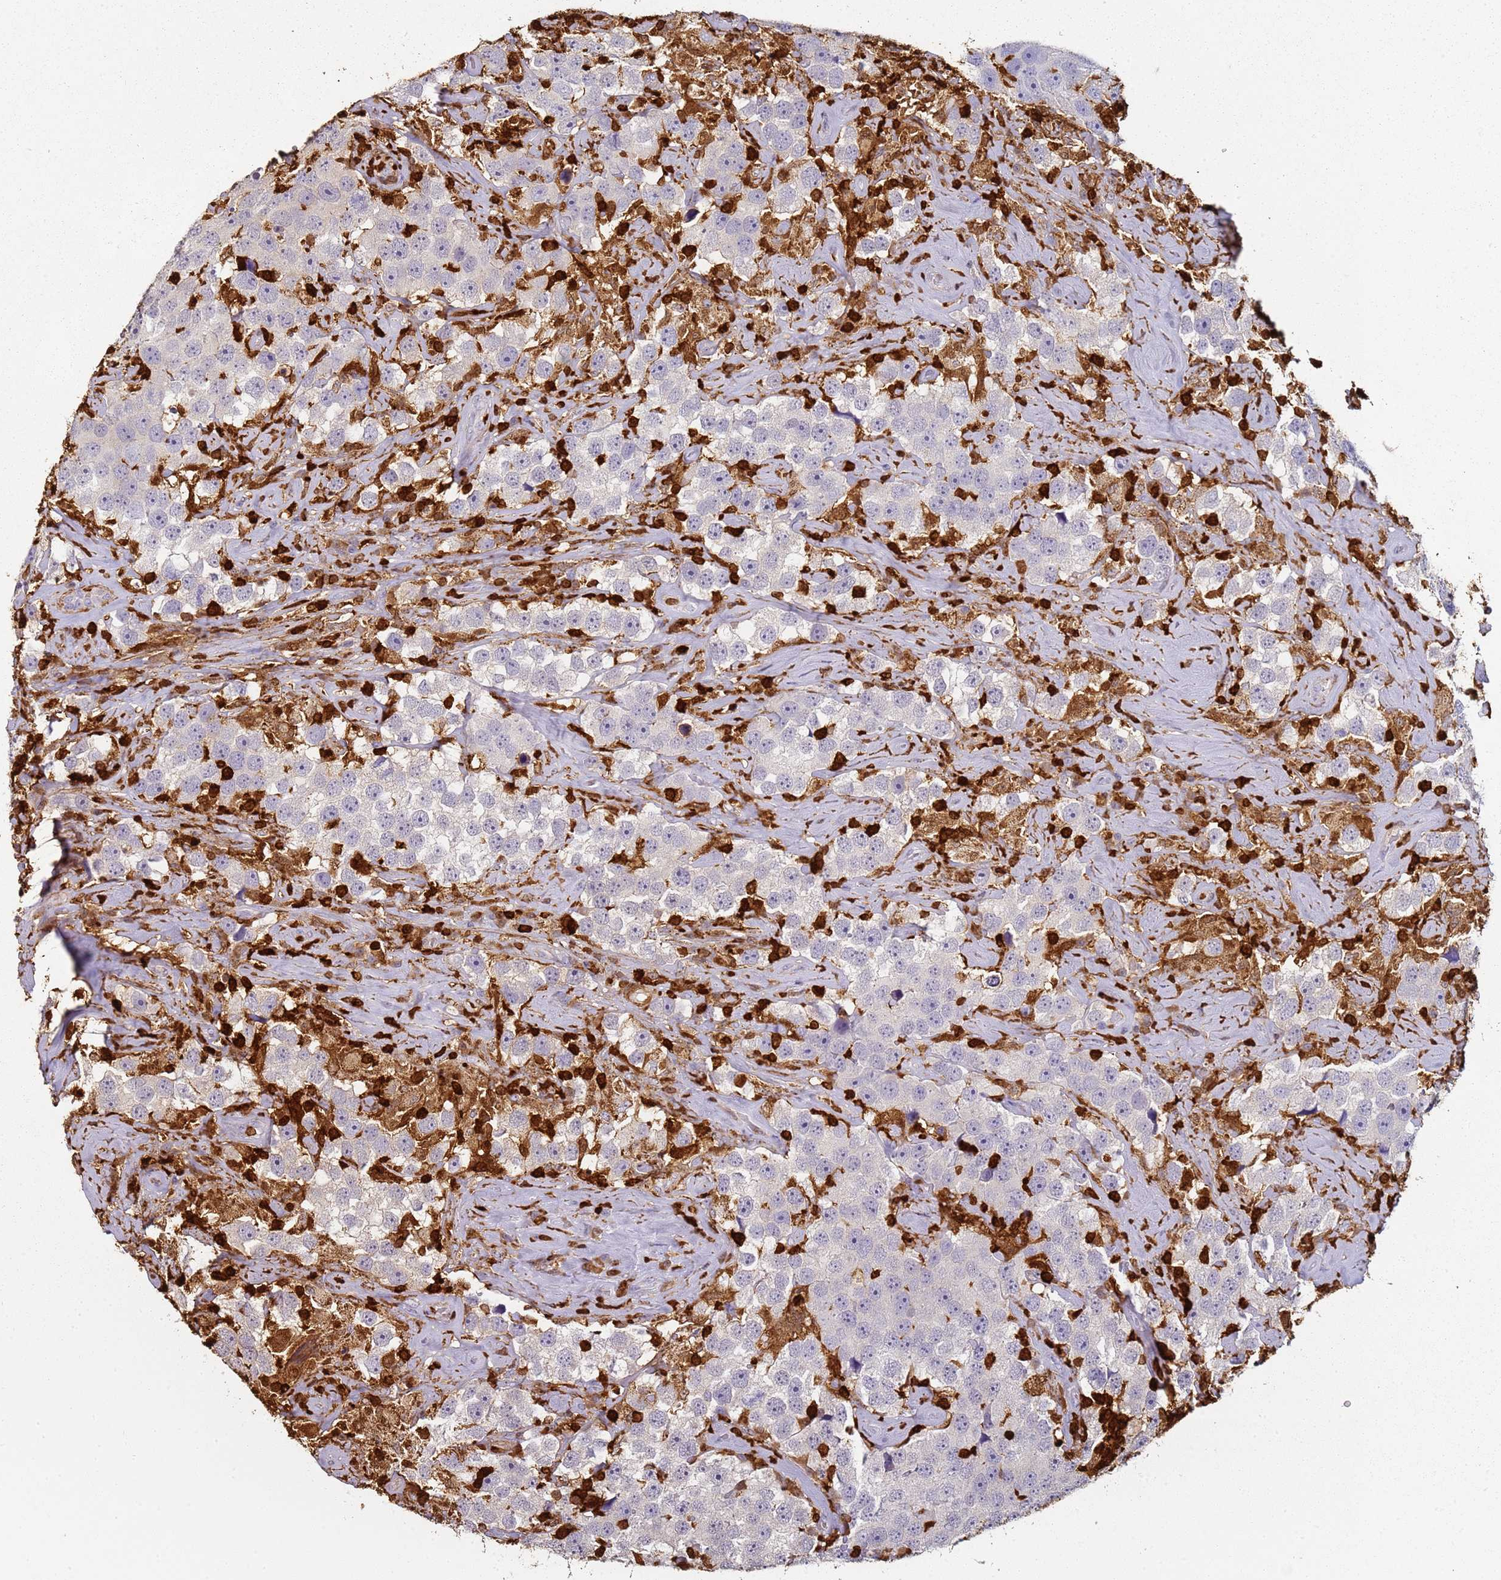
{"staining": {"intensity": "negative", "quantity": "none", "location": "none"}, "tissue": "testis cancer", "cell_type": "Tumor cells", "image_type": "cancer", "snomed": [{"axis": "morphology", "description": "Seminoma, NOS"}, {"axis": "topography", "description": "Testis"}], "caption": "This is an immunohistochemistry micrograph of human testis seminoma. There is no expression in tumor cells.", "gene": "S100A4", "patient": {"sex": "male", "age": 49}}